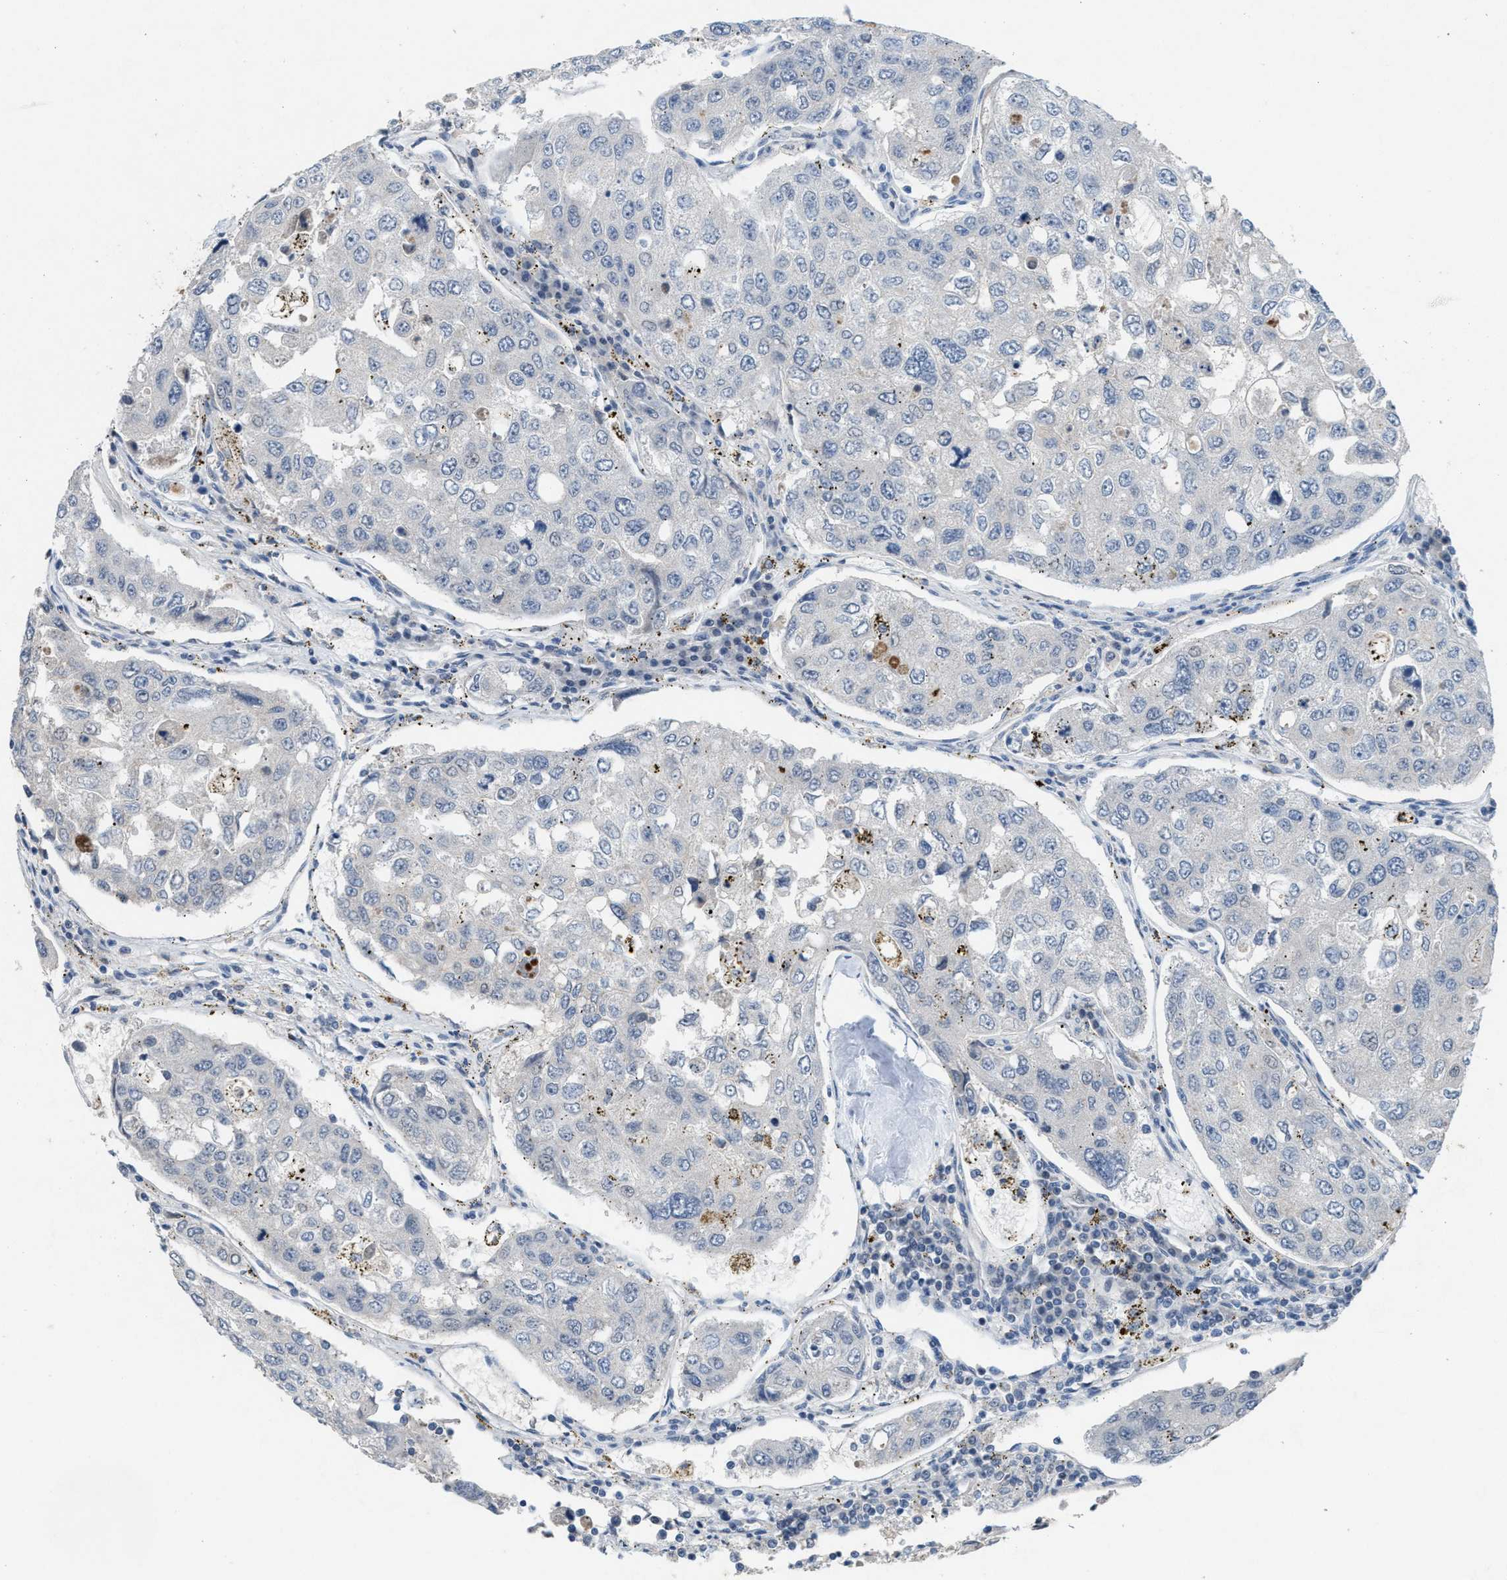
{"staining": {"intensity": "negative", "quantity": "none", "location": "none"}, "tissue": "urothelial cancer", "cell_type": "Tumor cells", "image_type": "cancer", "snomed": [{"axis": "morphology", "description": "Urothelial carcinoma, High grade"}, {"axis": "topography", "description": "Lymph node"}, {"axis": "topography", "description": "Urinary bladder"}], "caption": "A photomicrograph of urothelial carcinoma (high-grade) stained for a protein exhibits no brown staining in tumor cells. Brightfield microscopy of immunohistochemistry (IHC) stained with DAB (brown) and hematoxylin (blue), captured at high magnification.", "gene": "SLC5A5", "patient": {"sex": "male", "age": 51}}